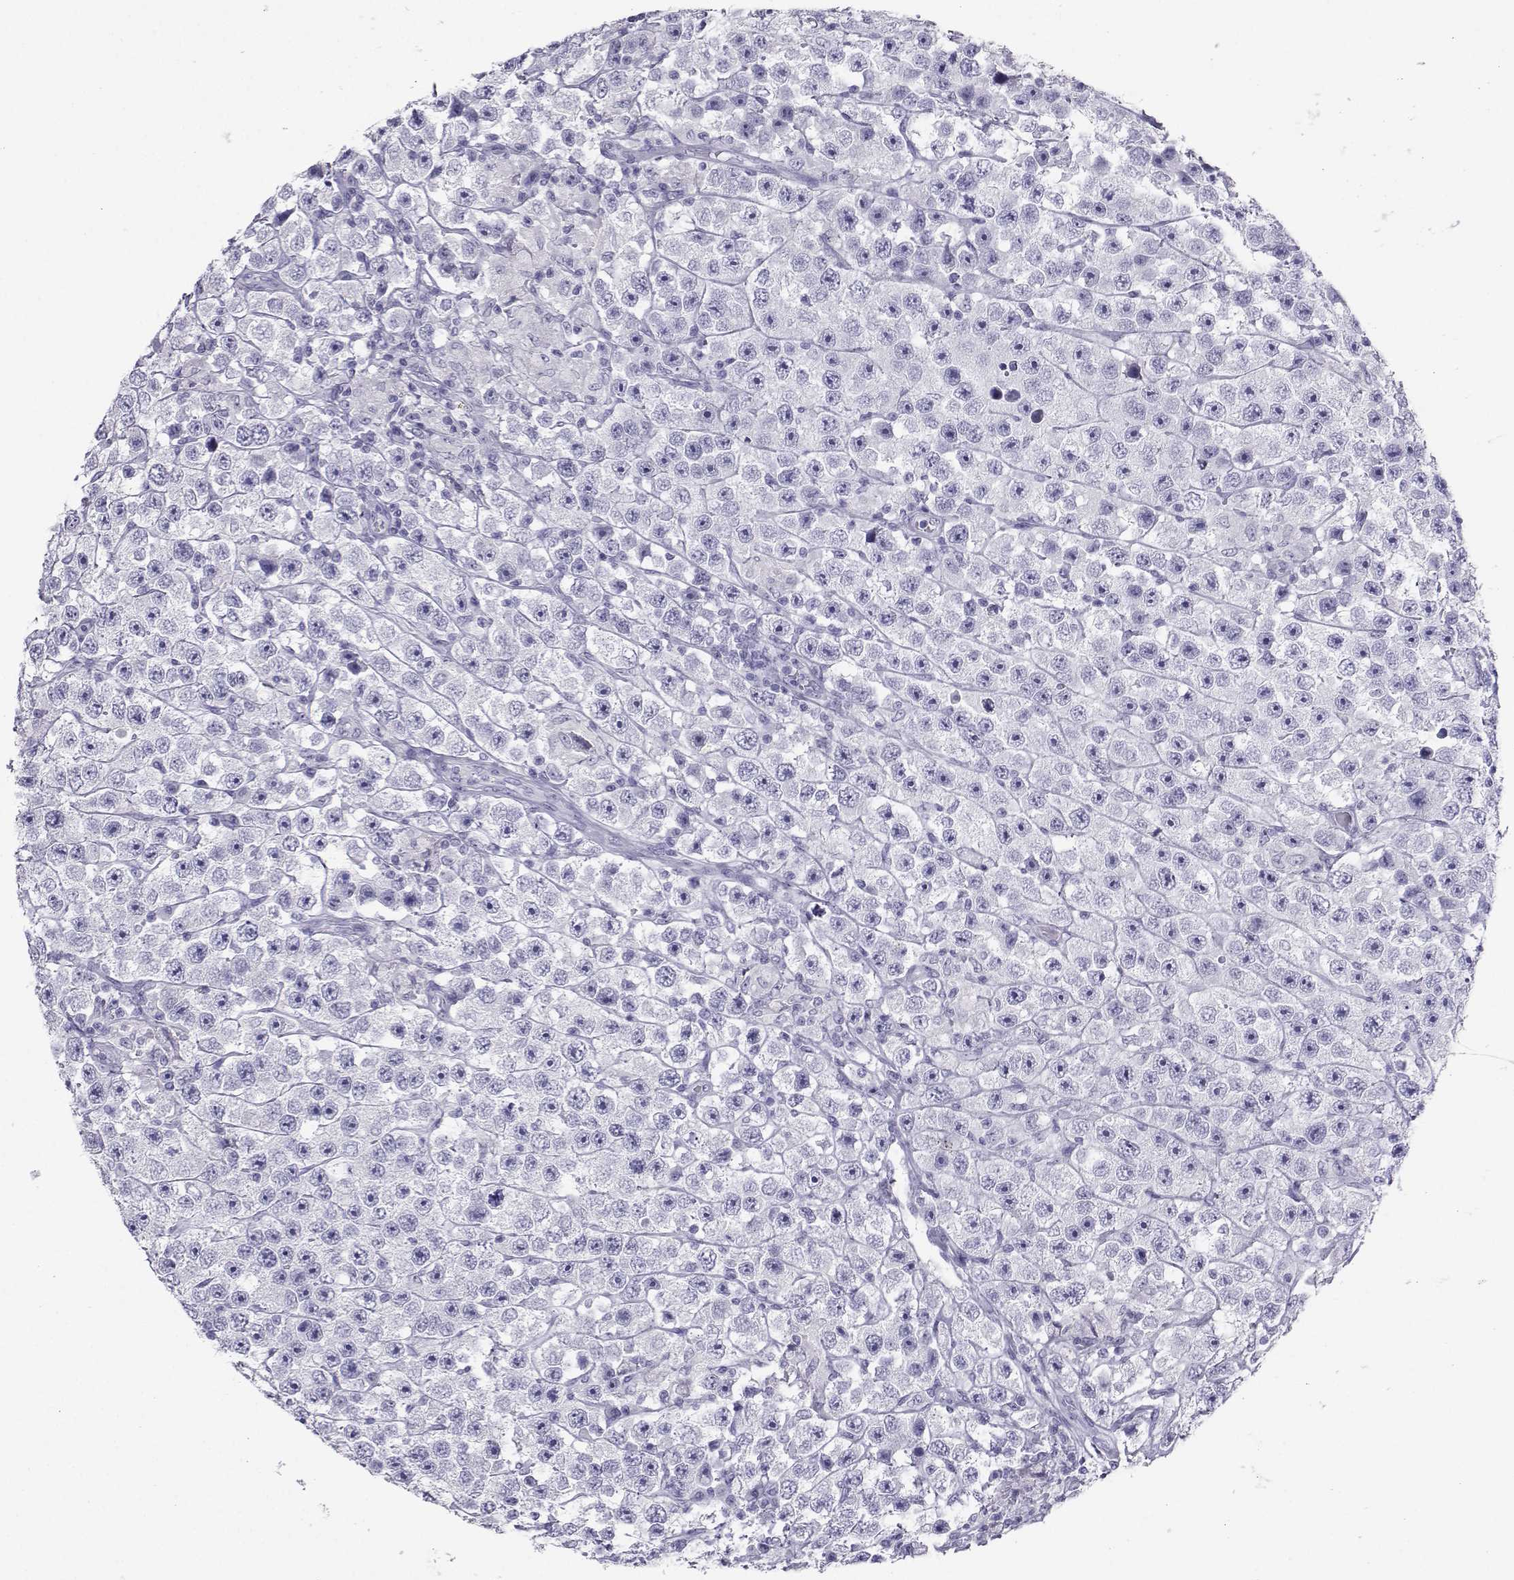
{"staining": {"intensity": "negative", "quantity": "none", "location": "none"}, "tissue": "testis cancer", "cell_type": "Tumor cells", "image_type": "cancer", "snomed": [{"axis": "morphology", "description": "Seminoma, NOS"}, {"axis": "topography", "description": "Testis"}], "caption": "Protein analysis of testis seminoma demonstrates no significant expression in tumor cells. (DAB immunohistochemistry (IHC) visualized using brightfield microscopy, high magnification).", "gene": "SST", "patient": {"sex": "male", "age": 45}}